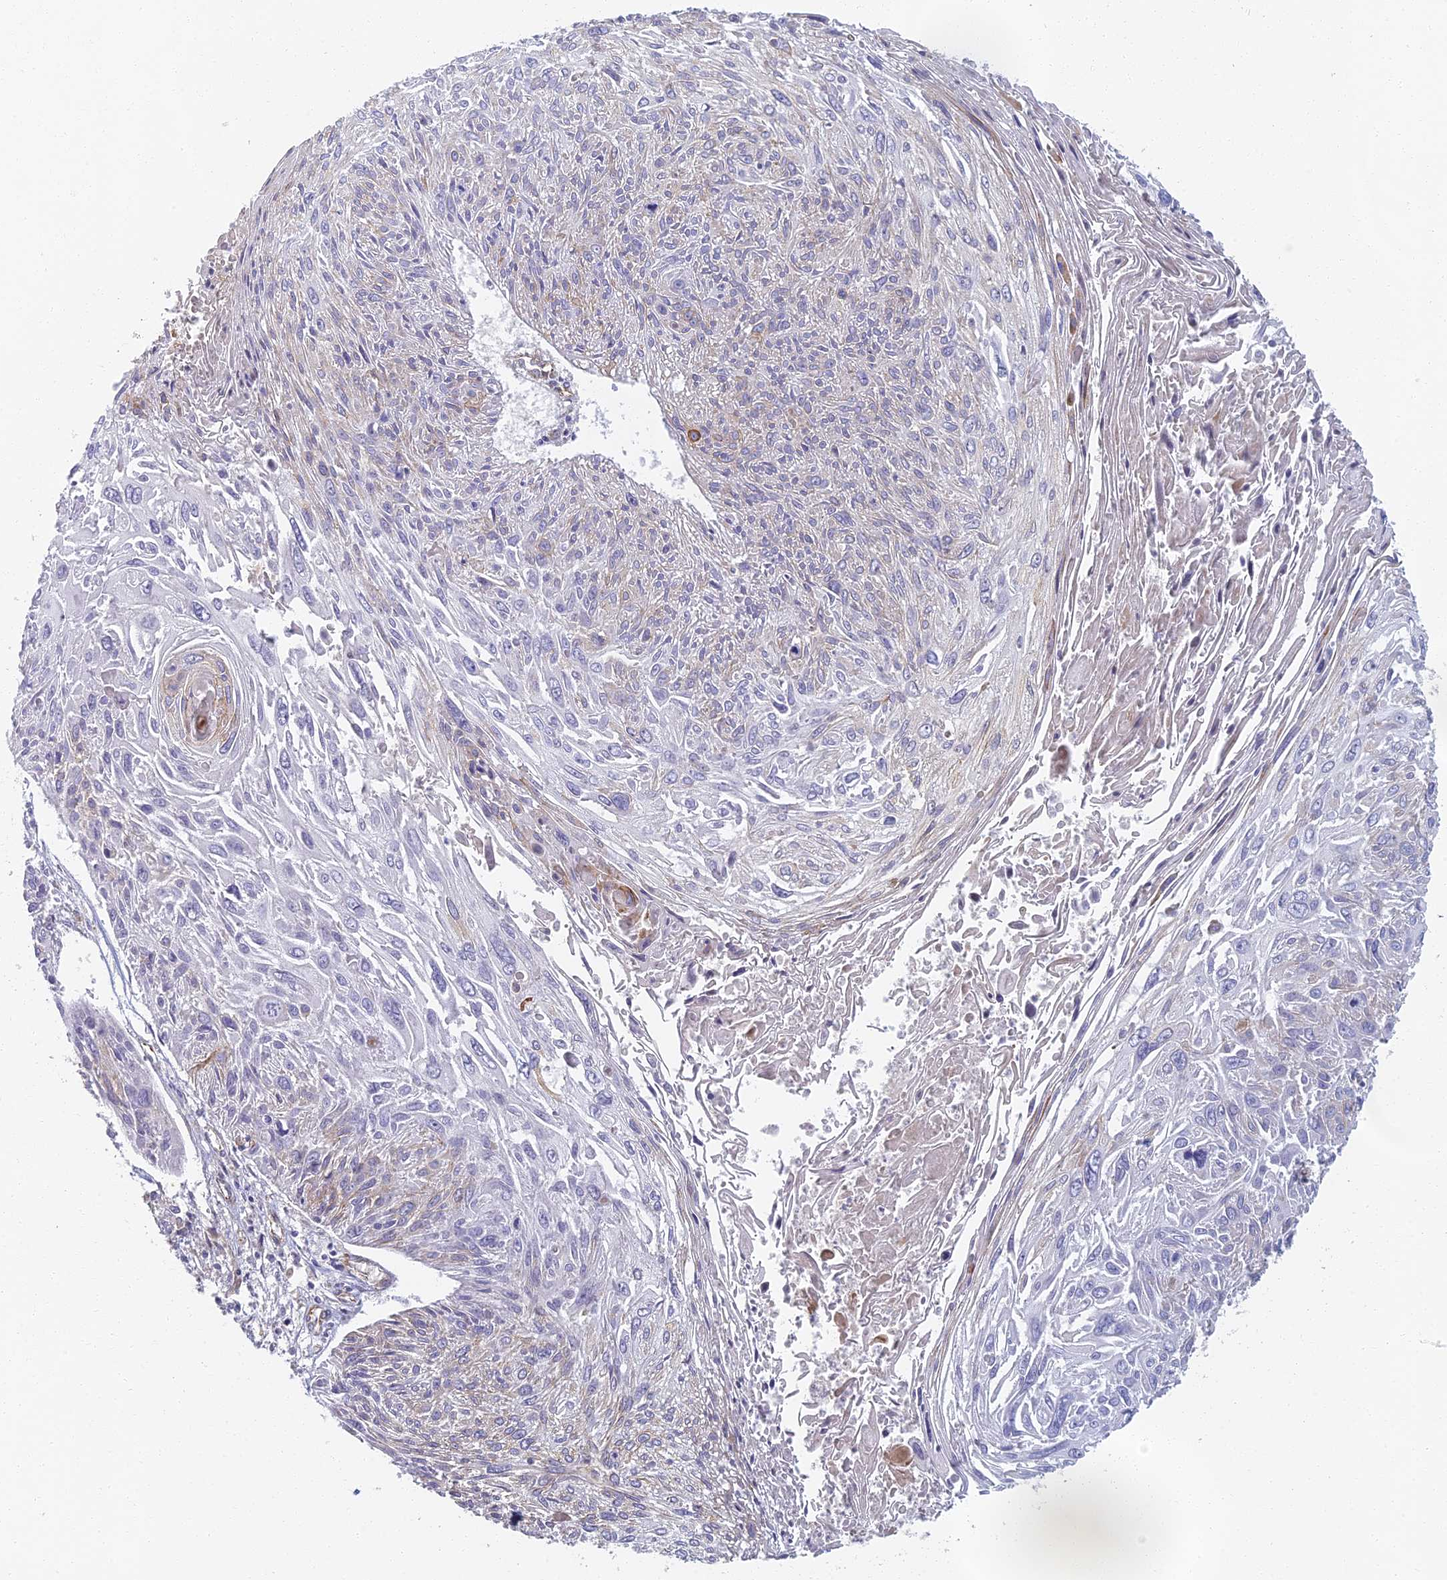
{"staining": {"intensity": "moderate", "quantity": "<25%", "location": "cytoplasmic/membranous"}, "tissue": "cervical cancer", "cell_type": "Tumor cells", "image_type": "cancer", "snomed": [{"axis": "morphology", "description": "Squamous cell carcinoma, NOS"}, {"axis": "topography", "description": "Cervix"}], "caption": "Immunohistochemical staining of human cervical squamous cell carcinoma demonstrates low levels of moderate cytoplasmic/membranous protein positivity in about <25% of tumor cells. The staining was performed using DAB (3,3'-diaminobenzidine) to visualize the protein expression in brown, while the nuclei were stained in blue with hematoxylin (Magnification: 20x).", "gene": "ABCB10", "patient": {"sex": "female", "age": 51}}